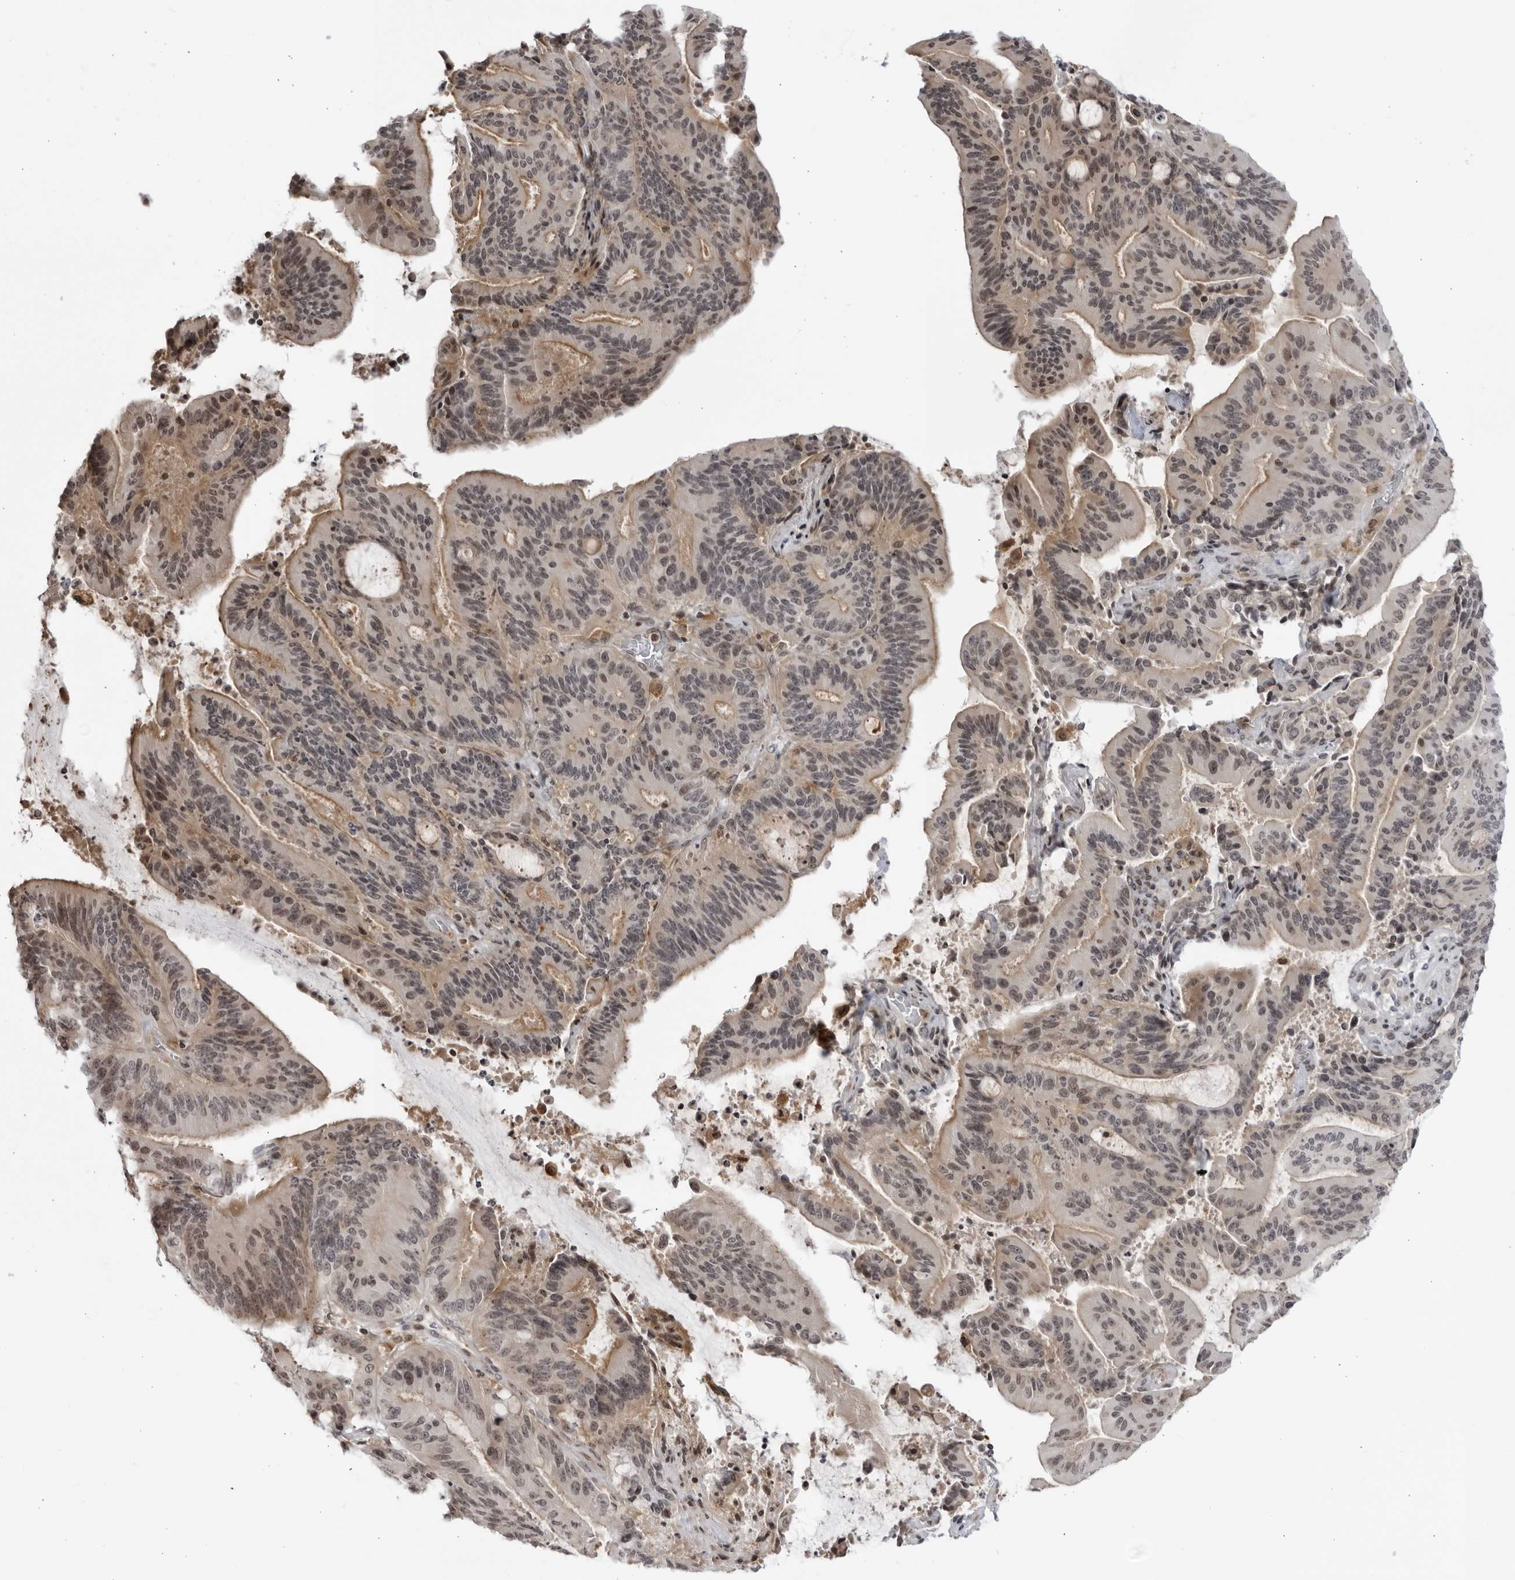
{"staining": {"intensity": "weak", "quantity": "25%-75%", "location": "nuclear"}, "tissue": "liver cancer", "cell_type": "Tumor cells", "image_type": "cancer", "snomed": [{"axis": "morphology", "description": "Normal tissue, NOS"}, {"axis": "morphology", "description": "Cholangiocarcinoma"}, {"axis": "topography", "description": "Liver"}, {"axis": "topography", "description": "Peripheral nerve tissue"}], "caption": "Immunohistochemistry (IHC) (DAB (3,3'-diaminobenzidine)) staining of human liver cancer shows weak nuclear protein positivity in approximately 25%-75% of tumor cells.", "gene": "DTL", "patient": {"sex": "female", "age": 73}}